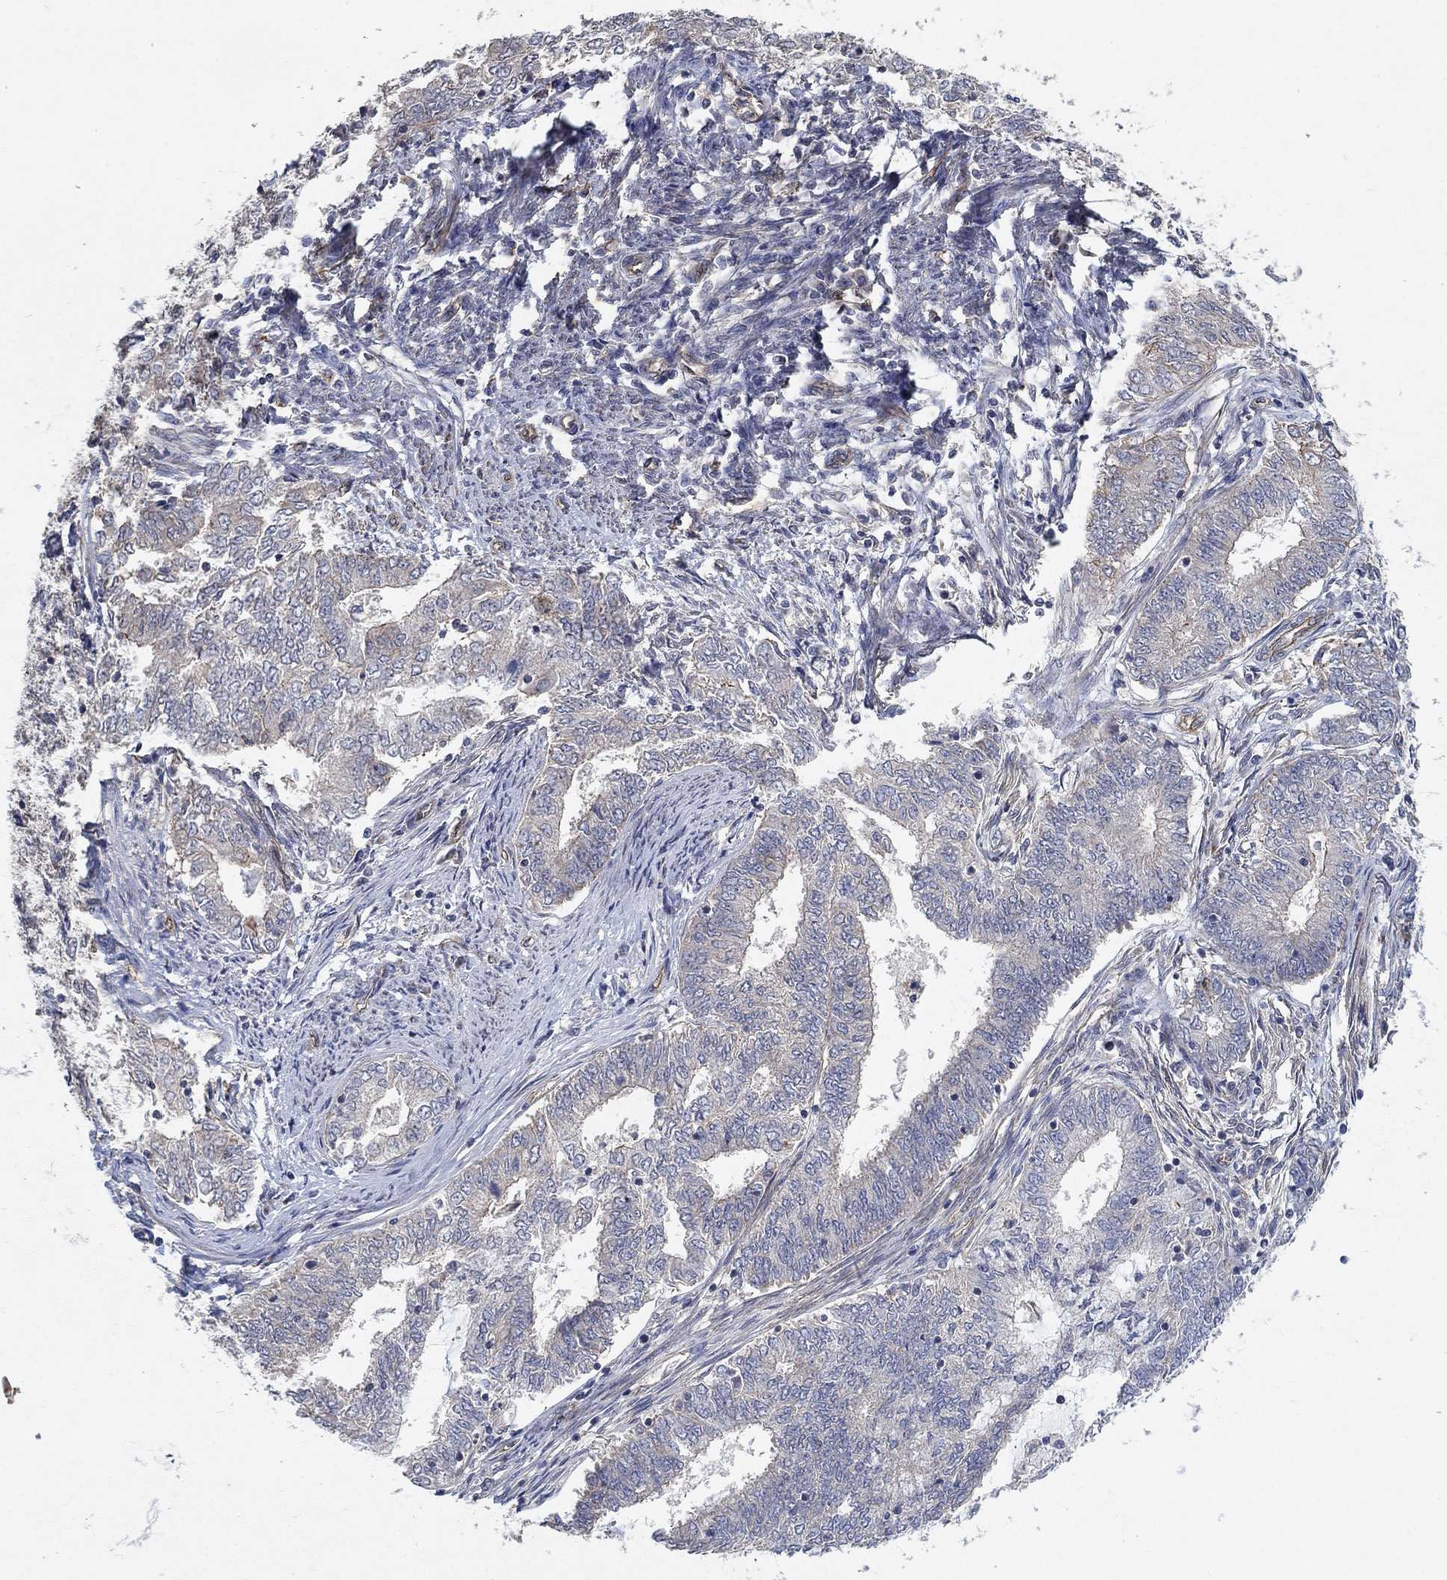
{"staining": {"intensity": "negative", "quantity": "none", "location": "none"}, "tissue": "endometrial cancer", "cell_type": "Tumor cells", "image_type": "cancer", "snomed": [{"axis": "morphology", "description": "Adenocarcinoma, NOS"}, {"axis": "topography", "description": "Endometrium"}], "caption": "Adenocarcinoma (endometrial) was stained to show a protein in brown. There is no significant positivity in tumor cells.", "gene": "MCUR1", "patient": {"sex": "female", "age": 62}}